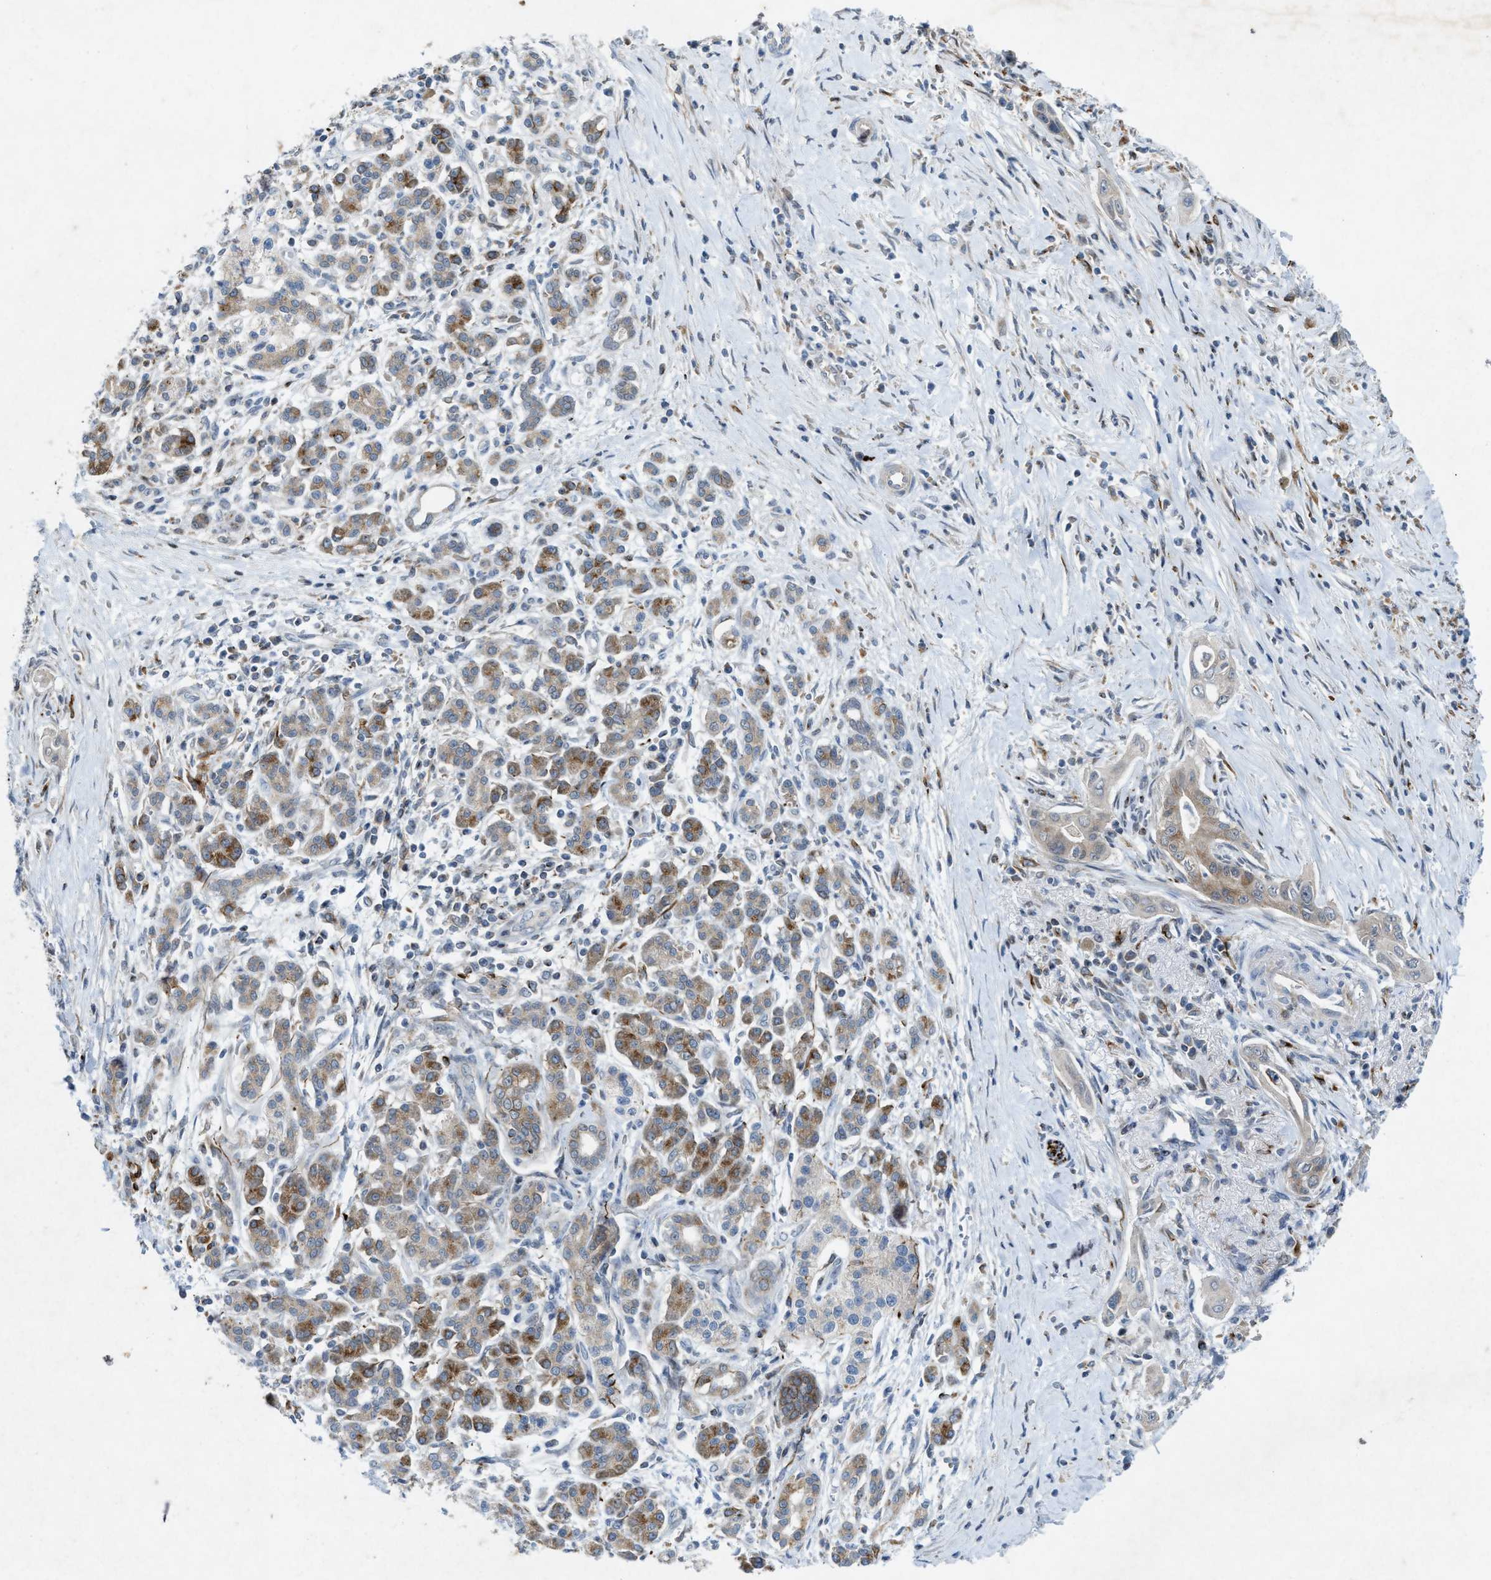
{"staining": {"intensity": "weak", "quantity": "25%-75%", "location": "cytoplasmic/membranous"}, "tissue": "pancreatic cancer", "cell_type": "Tumor cells", "image_type": "cancer", "snomed": [{"axis": "morphology", "description": "Adenocarcinoma, NOS"}, {"axis": "topography", "description": "Pancreas"}], "caption": "A brown stain shows weak cytoplasmic/membranous expression of a protein in pancreatic cancer tumor cells.", "gene": "URGCP", "patient": {"sex": "male", "age": 58}}